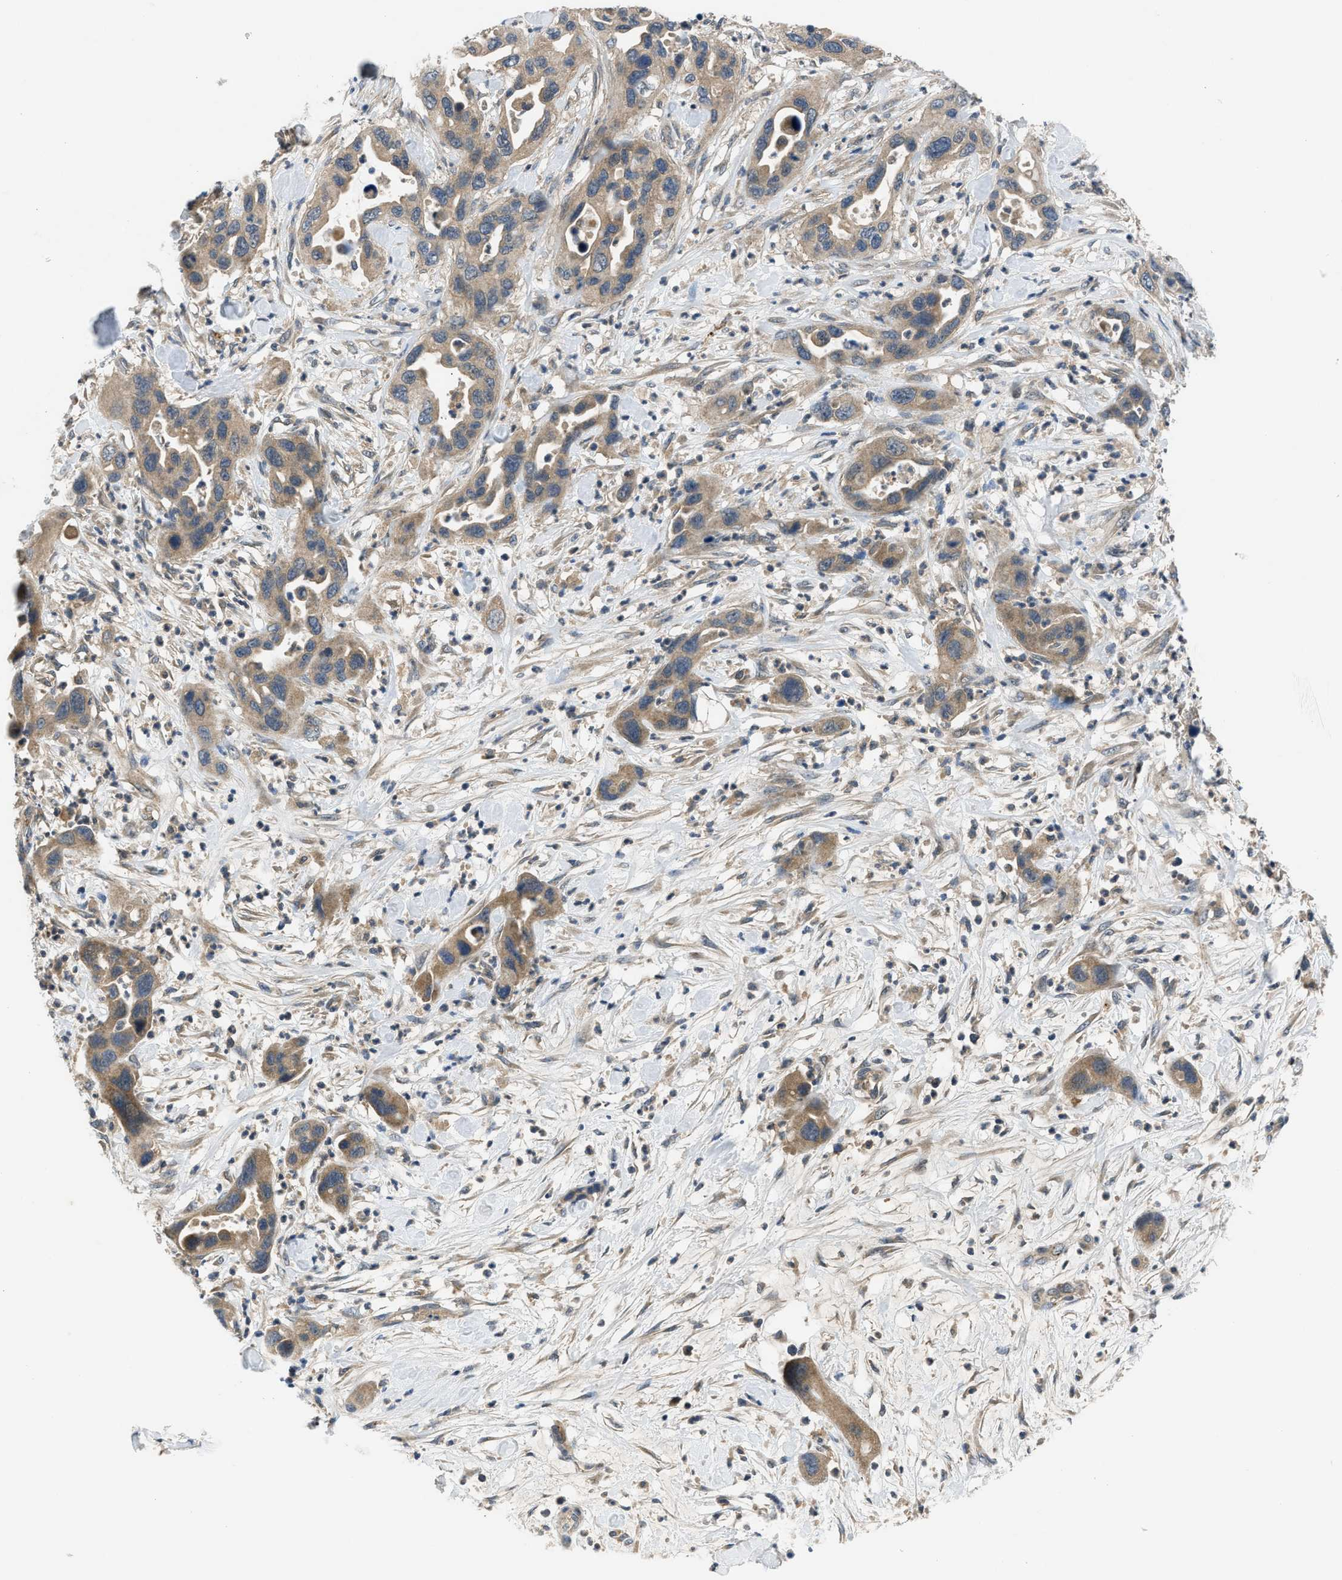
{"staining": {"intensity": "moderate", "quantity": ">75%", "location": "cytoplasmic/membranous"}, "tissue": "pancreatic cancer", "cell_type": "Tumor cells", "image_type": "cancer", "snomed": [{"axis": "morphology", "description": "Adenocarcinoma, NOS"}, {"axis": "topography", "description": "Pancreas"}], "caption": "Moderate cytoplasmic/membranous protein positivity is seen in about >75% of tumor cells in pancreatic adenocarcinoma. (DAB IHC, brown staining for protein, blue staining for nuclei).", "gene": "PDE7A", "patient": {"sex": "female", "age": 71}}